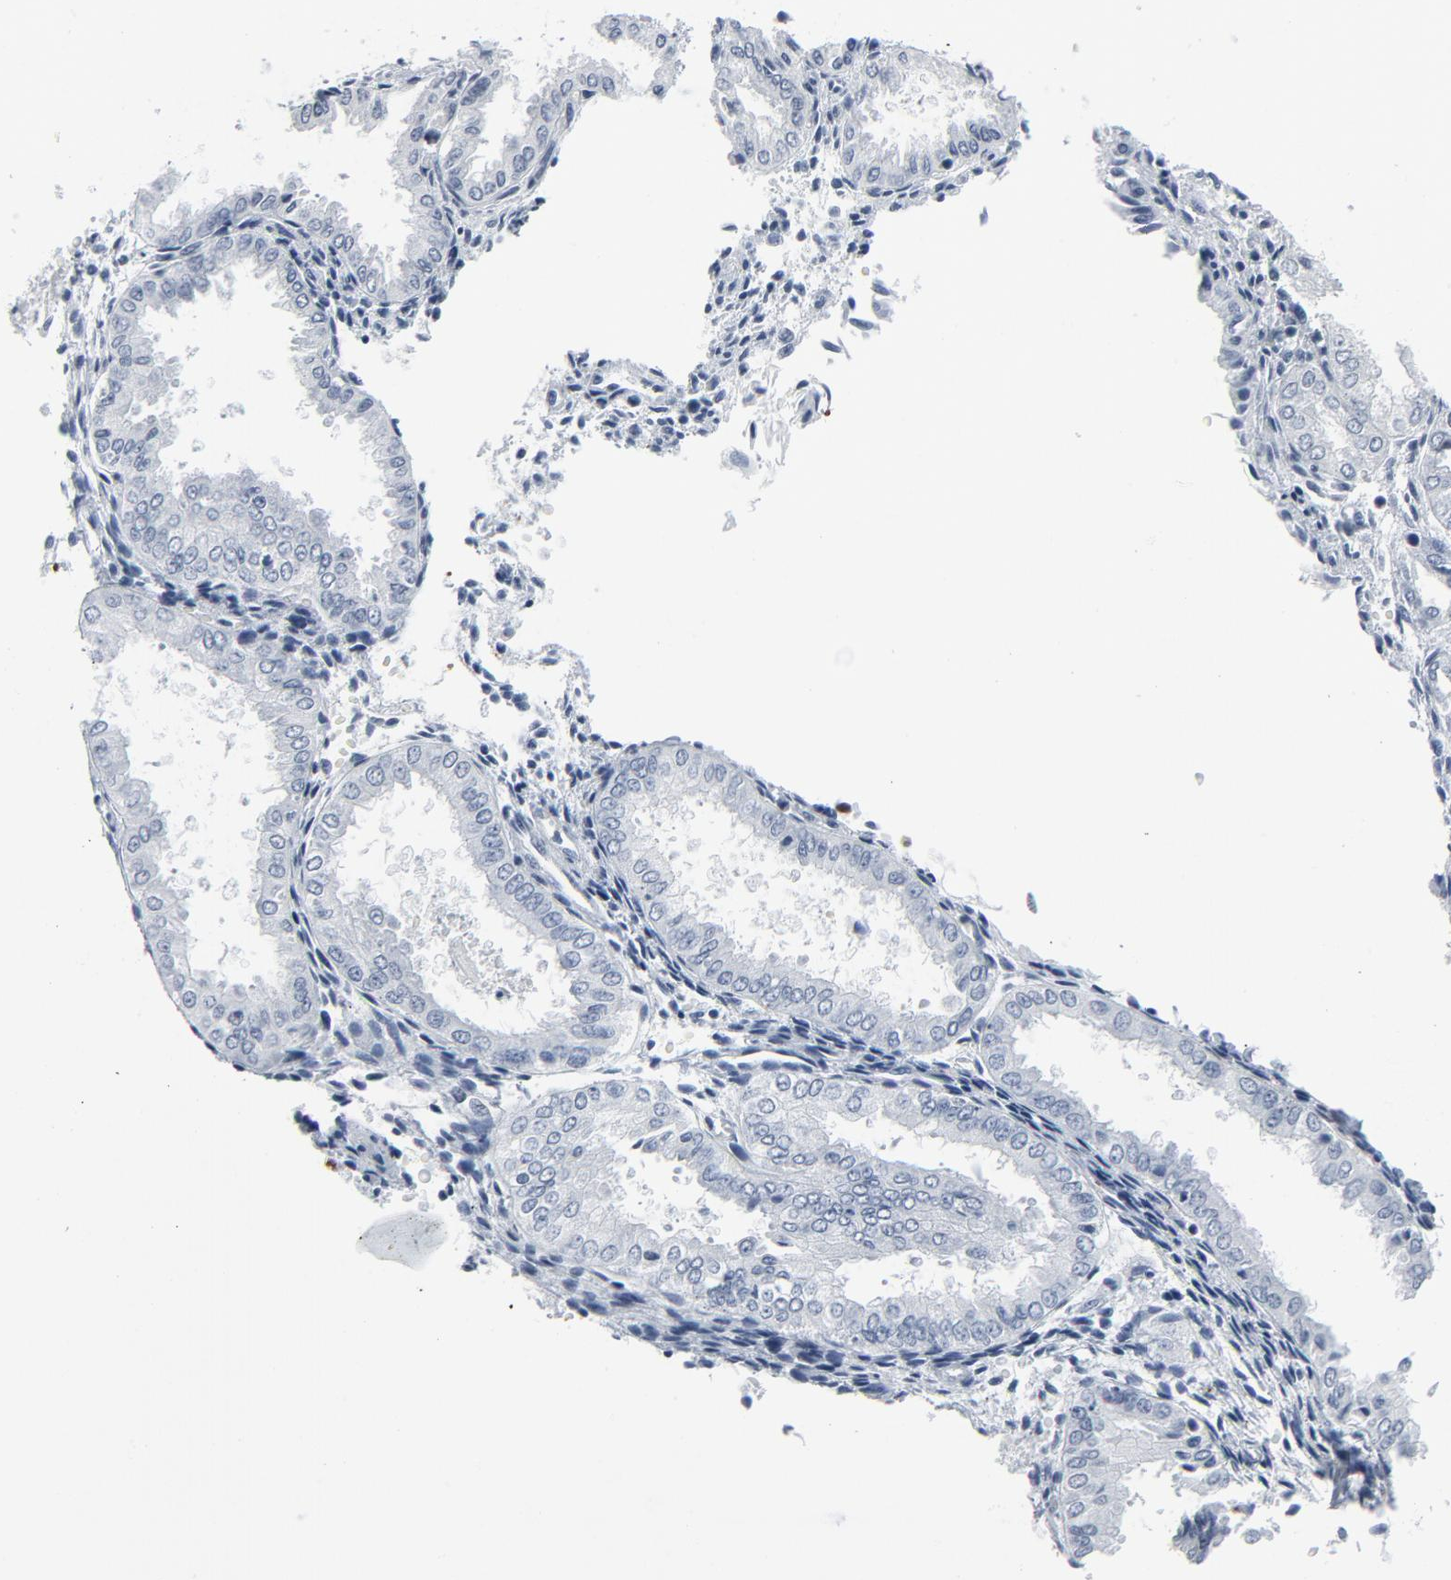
{"staining": {"intensity": "weak", "quantity": "<25%", "location": "cytoplasmic/membranous,nuclear"}, "tissue": "endometrium", "cell_type": "Cells in endometrial stroma", "image_type": "normal", "snomed": [{"axis": "morphology", "description": "Normal tissue, NOS"}, {"axis": "topography", "description": "Endometrium"}], "caption": "Cells in endometrial stroma are negative for protein expression in normal human endometrium.", "gene": "STAT5A", "patient": {"sex": "female", "age": 33}}